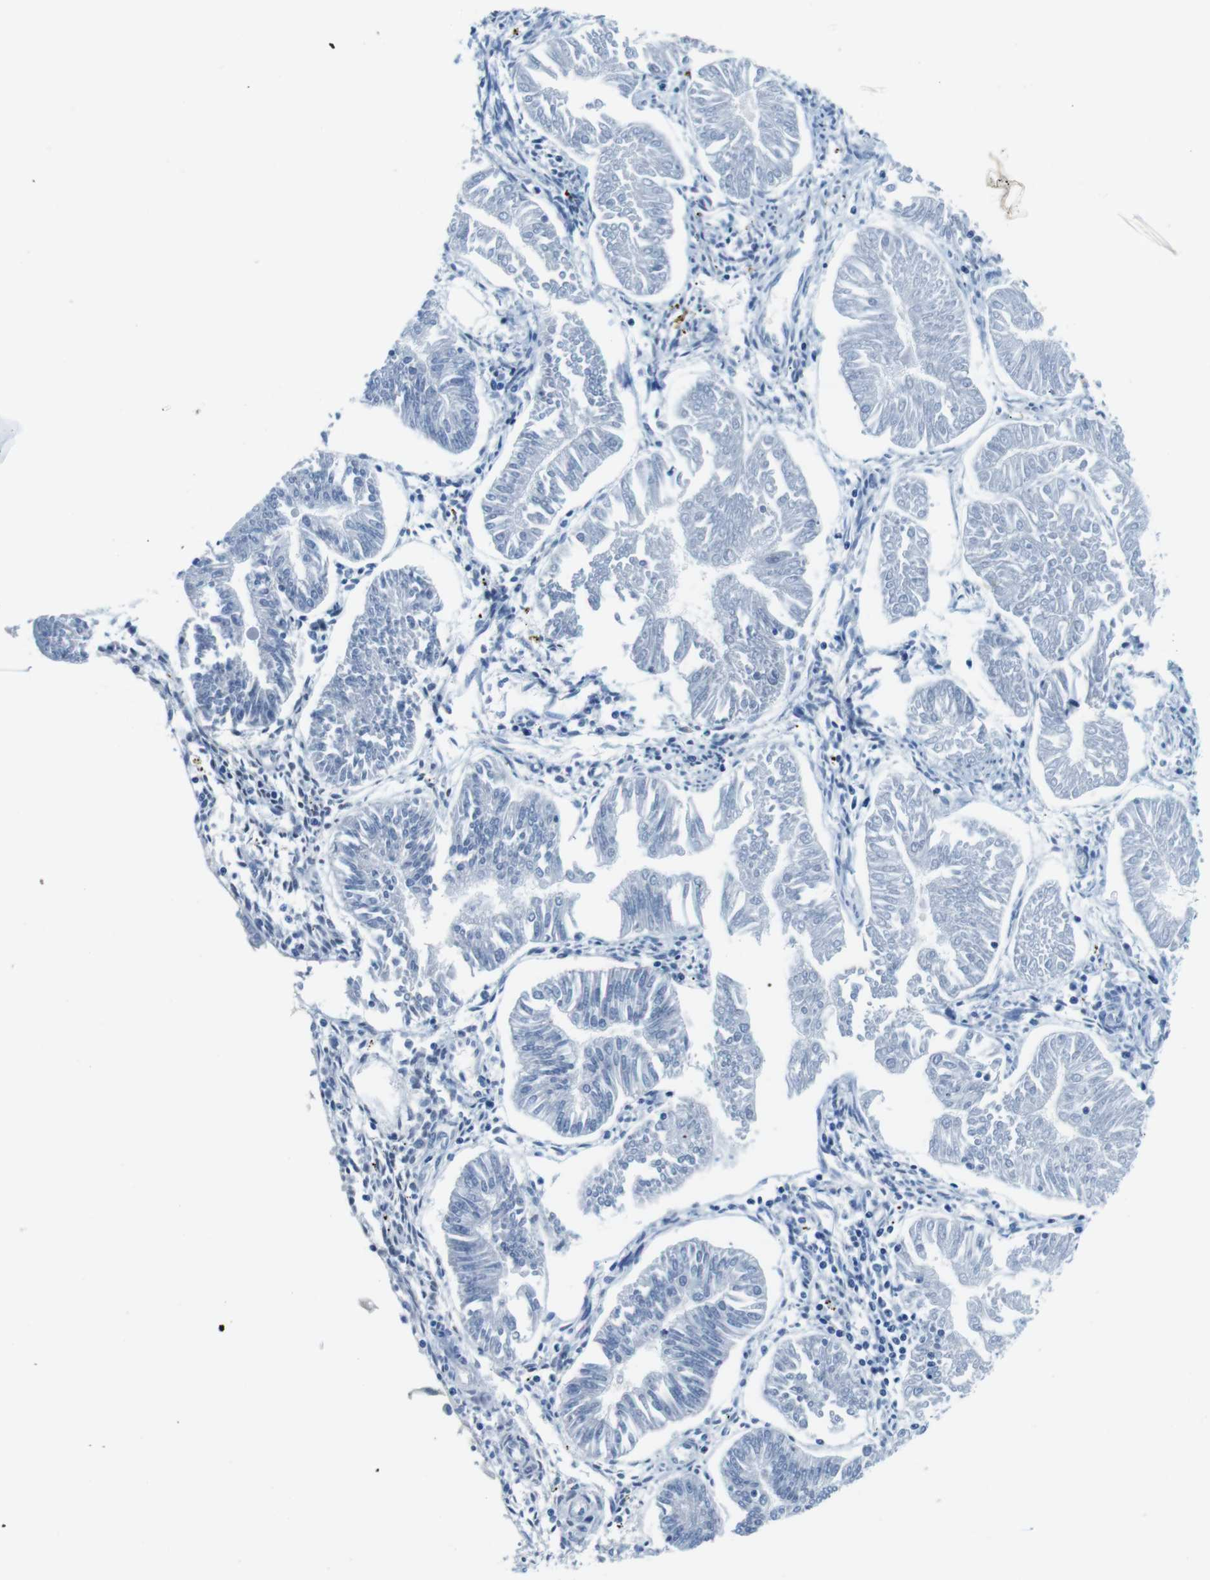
{"staining": {"intensity": "negative", "quantity": "none", "location": "none"}, "tissue": "endometrial cancer", "cell_type": "Tumor cells", "image_type": "cancer", "snomed": [{"axis": "morphology", "description": "Adenocarcinoma, NOS"}, {"axis": "topography", "description": "Endometrium"}], "caption": "The photomicrograph demonstrates no staining of tumor cells in adenocarcinoma (endometrial).", "gene": "TFAP2C", "patient": {"sex": "female", "age": 53}}